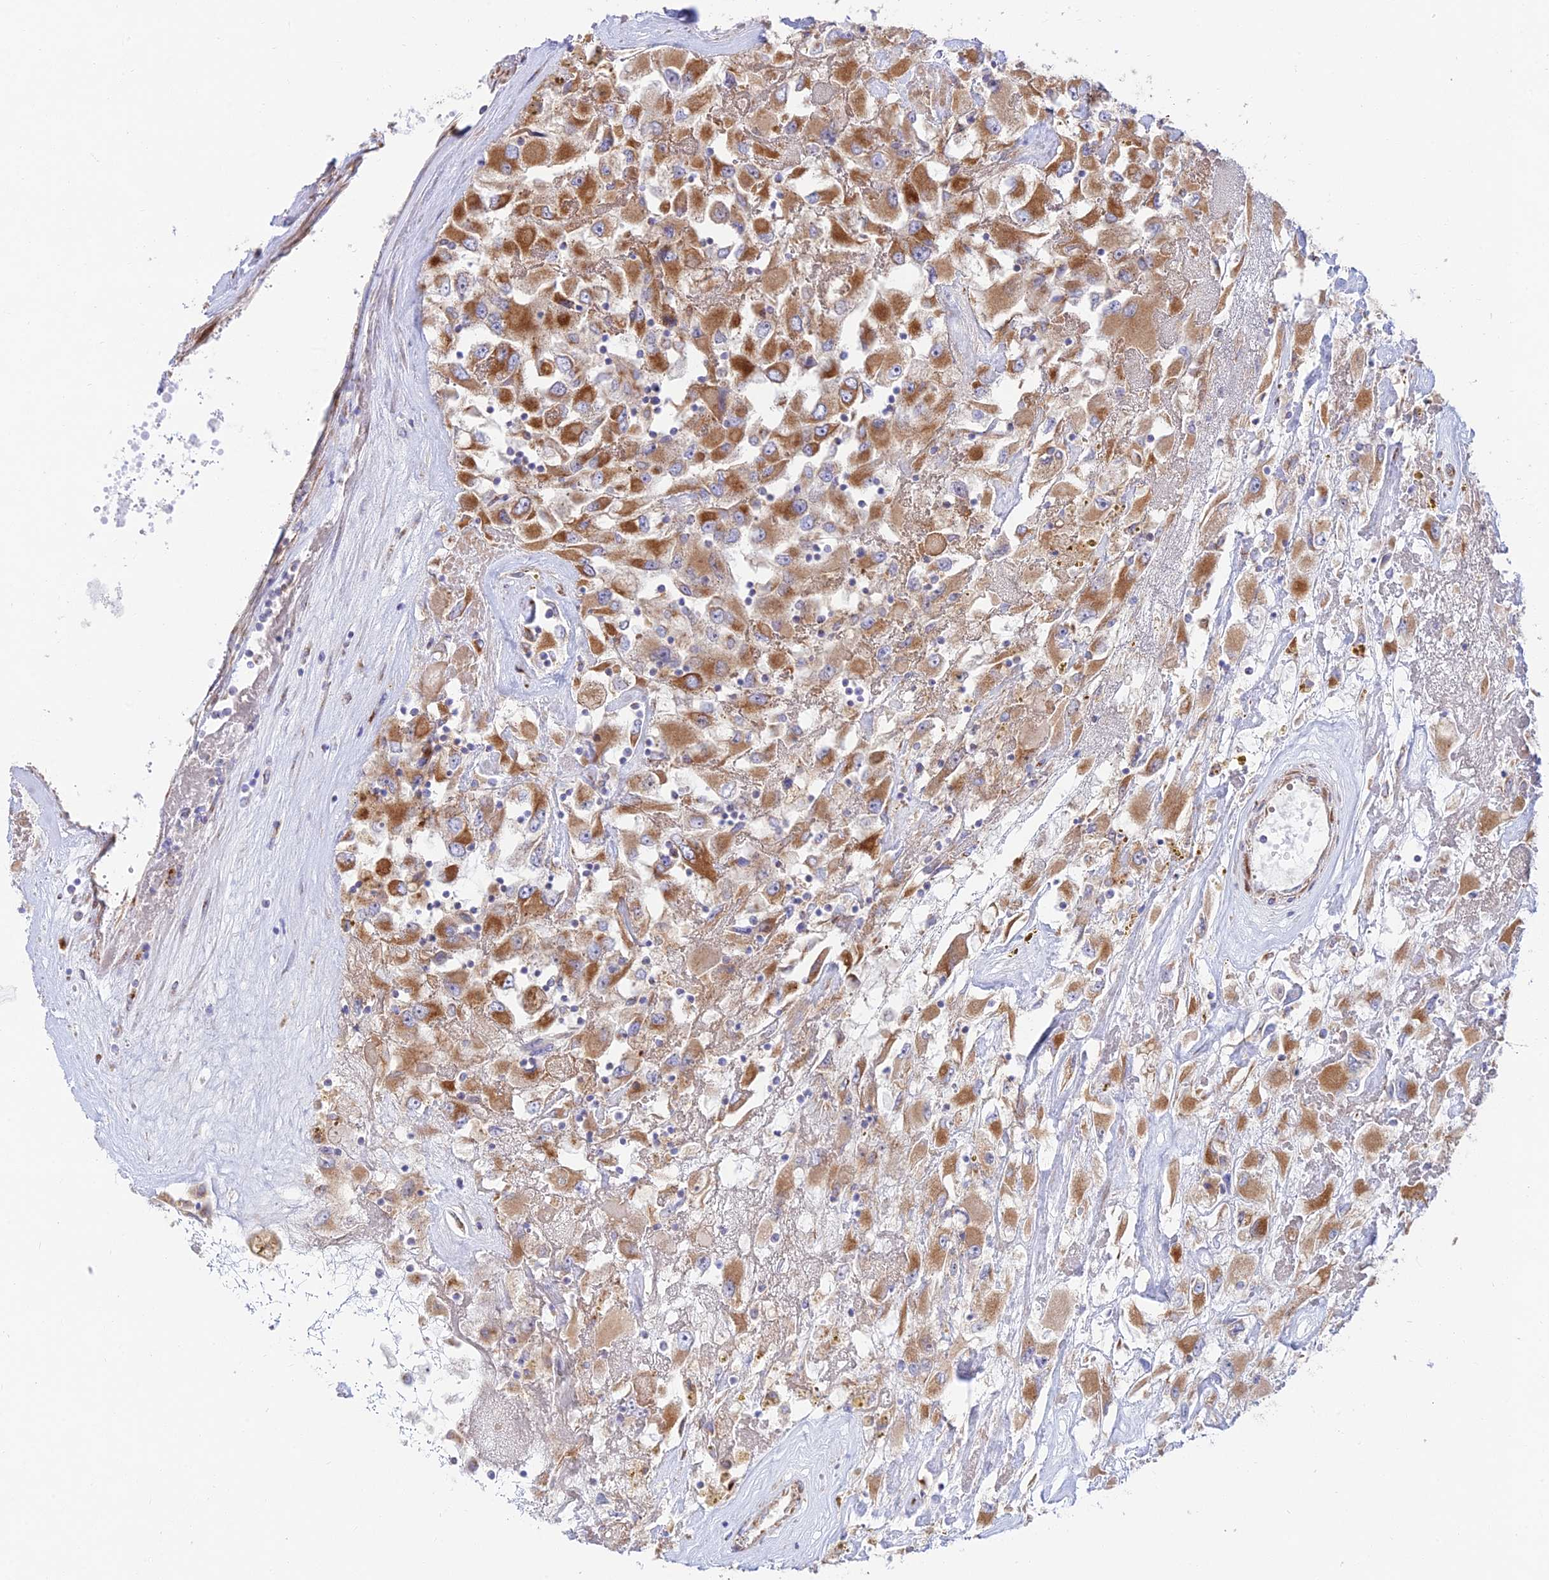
{"staining": {"intensity": "strong", "quantity": ">75%", "location": "cytoplasmic/membranous"}, "tissue": "renal cancer", "cell_type": "Tumor cells", "image_type": "cancer", "snomed": [{"axis": "morphology", "description": "Adenocarcinoma, NOS"}, {"axis": "topography", "description": "Kidney"}], "caption": "The immunohistochemical stain labels strong cytoplasmic/membranous positivity in tumor cells of renal adenocarcinoma tissue.", "gene": "GOLGA3", "patient": {"sex": "female", "age": 52}}